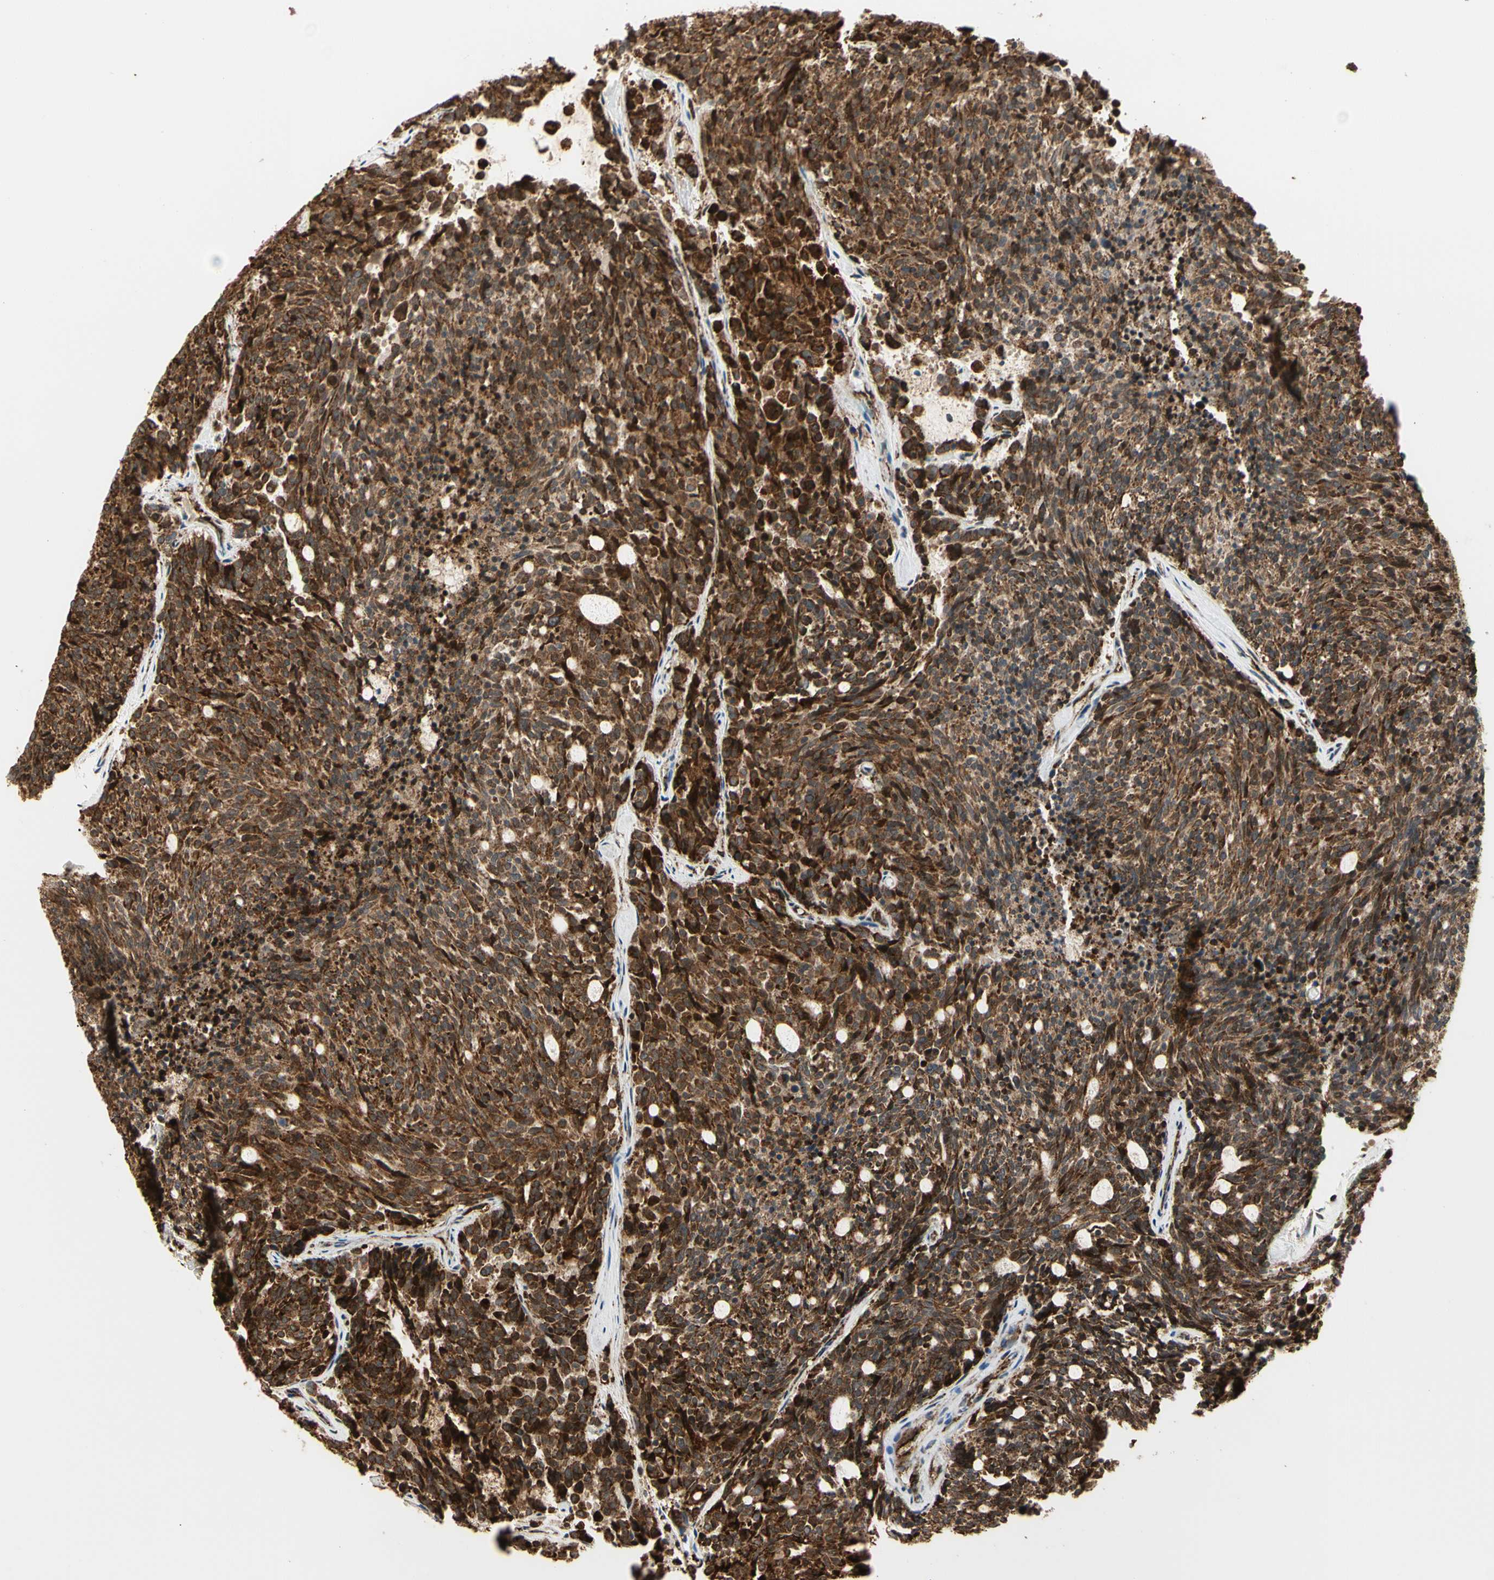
{"staining": {"intensity": "strong", "quantity": ">75%", "location": "cytoplasmic/membranous"}, "tissue": "carcinoid", "cell_type": "Tumor cells", "image_type": "cancer", "snomed": [{"axis": "morphology", "description": "Carcinoid, malignant, NOS"}, {"axis": "topography", "description": "Pancreas"}], "caption": "Carcinoid stained for a protein (brown) displays strong cytoplasmic/membranous positive expression in about >75% of tumor cells.", "gene": "HSP90B1", "patient": {"sex": "female", "age": 54}}